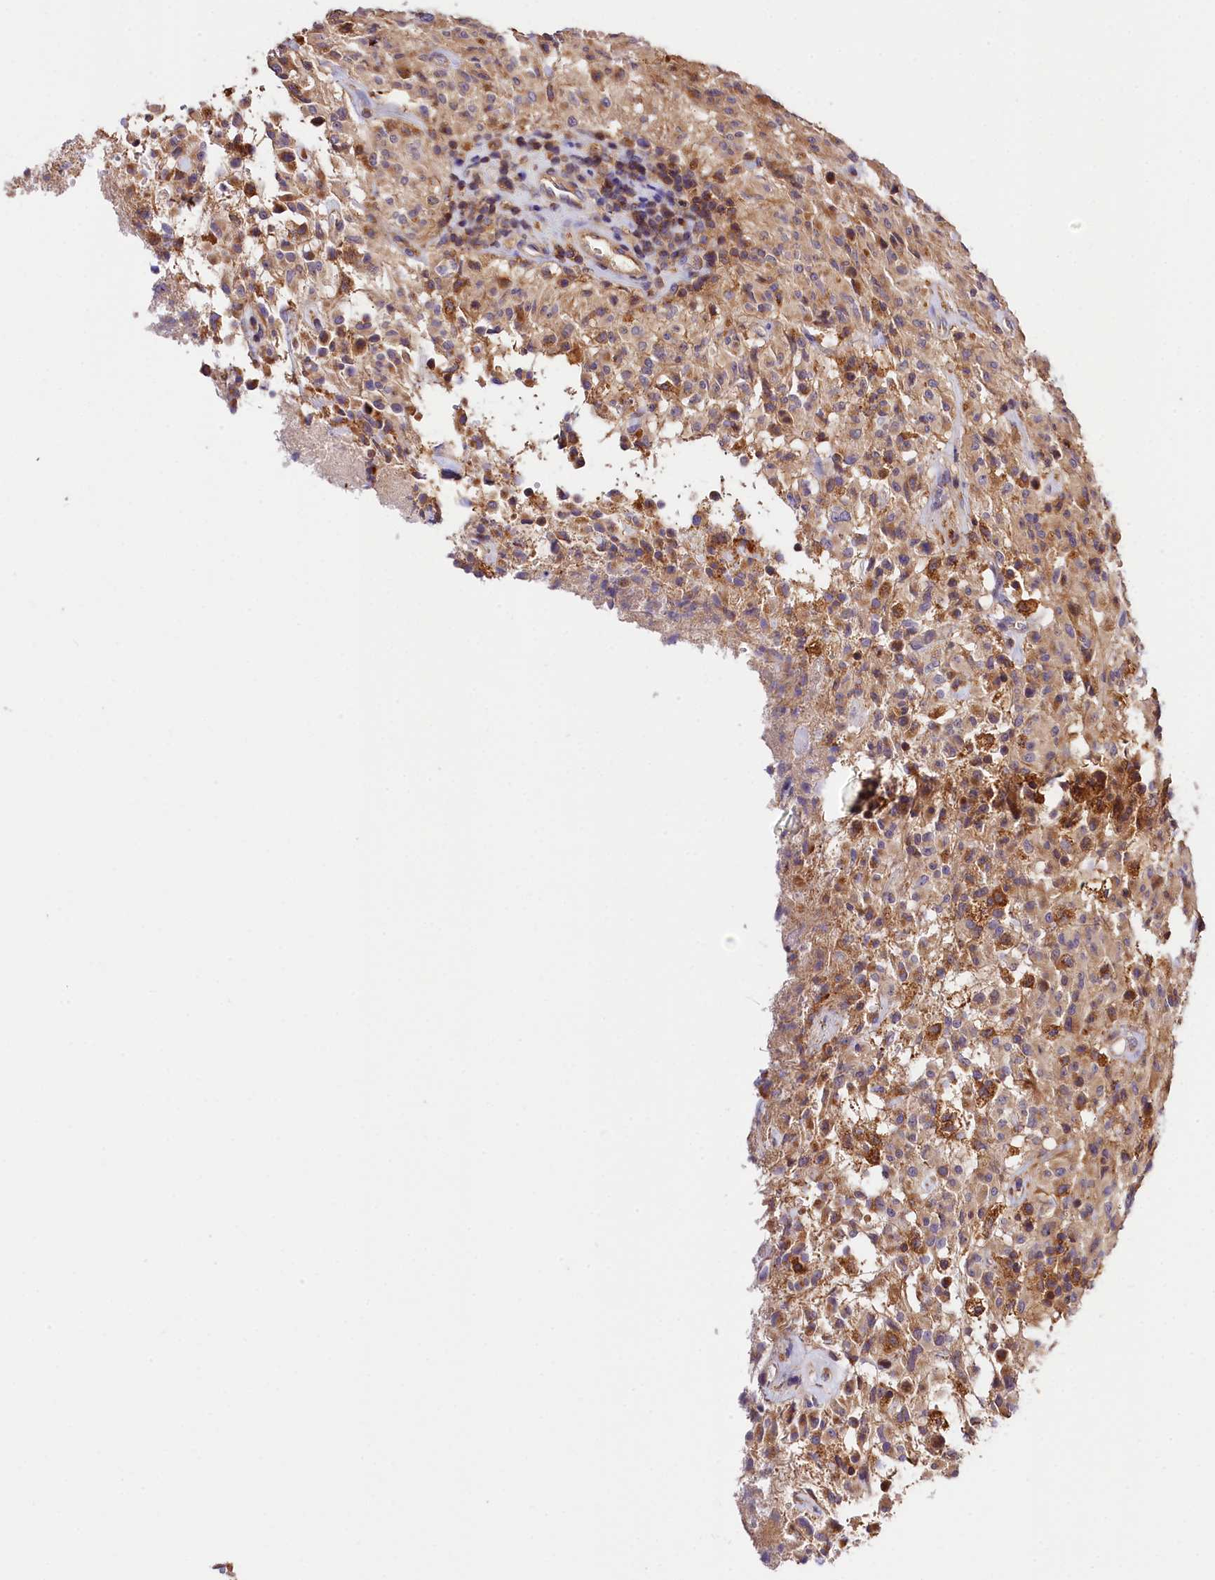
{"staining": {"intensity": "moderate", "quantity": "25%-75%", "location": "cytoplasmic/membranous"}, "tissue": "glioma", "cell_type": "Tumor cells", "image_type": "cancer", "snomed": [{"axis": "morphology", "description": "Glioma, malignant, High grade"}, {"axis": "topography", "description": "Brain"}], "caption": "High-grade glioma (malignant) was stained to show a protein in brown. There is medium levels of moderate cytoplasmic/membranous staining in approximately 25%-75% of tumor cells.", "gene": "KPTN", "patient": {"sex": "female", "age": 57}}